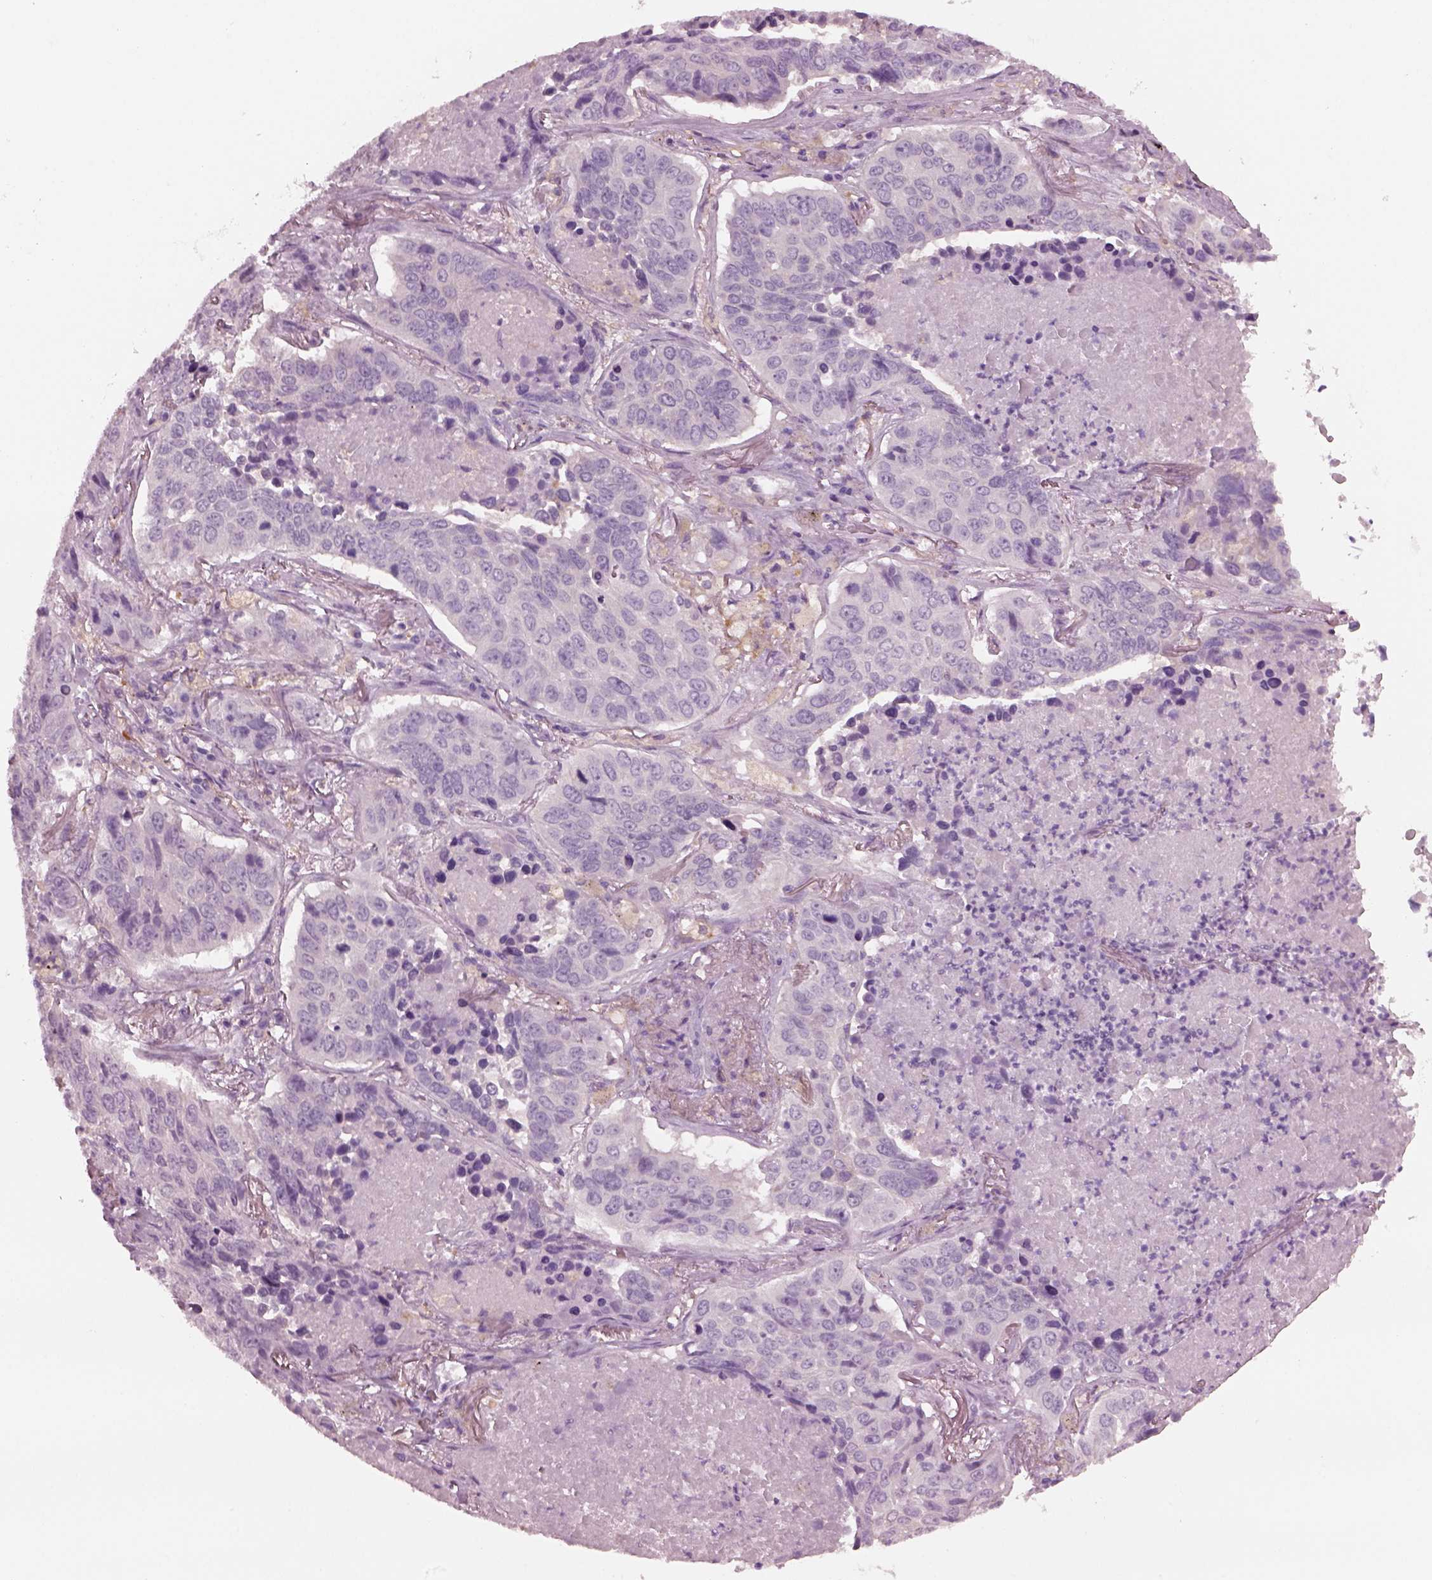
{"staining": {"intensity": "negative", "quantity": "none", "location": "none"}, "tissue": "lung cancer", "cell_type": "Tumor cells", "image_type": "cancer", "snomed": [{"axis": "morphology", "description": "Normal tissue, NOS"}, {"axis": "morphology", "description": "Squamous cell carcinoma, NOS"}, {"axis": "topography", "description": "Bronchus"}, {"axis": "topography", "description": "Lung"}], "caption": "Tumor cells are negative for brown protein staining in lung cancer.", "gene": "SHTN1", "patient": {"sex": "male", "age": 64}}